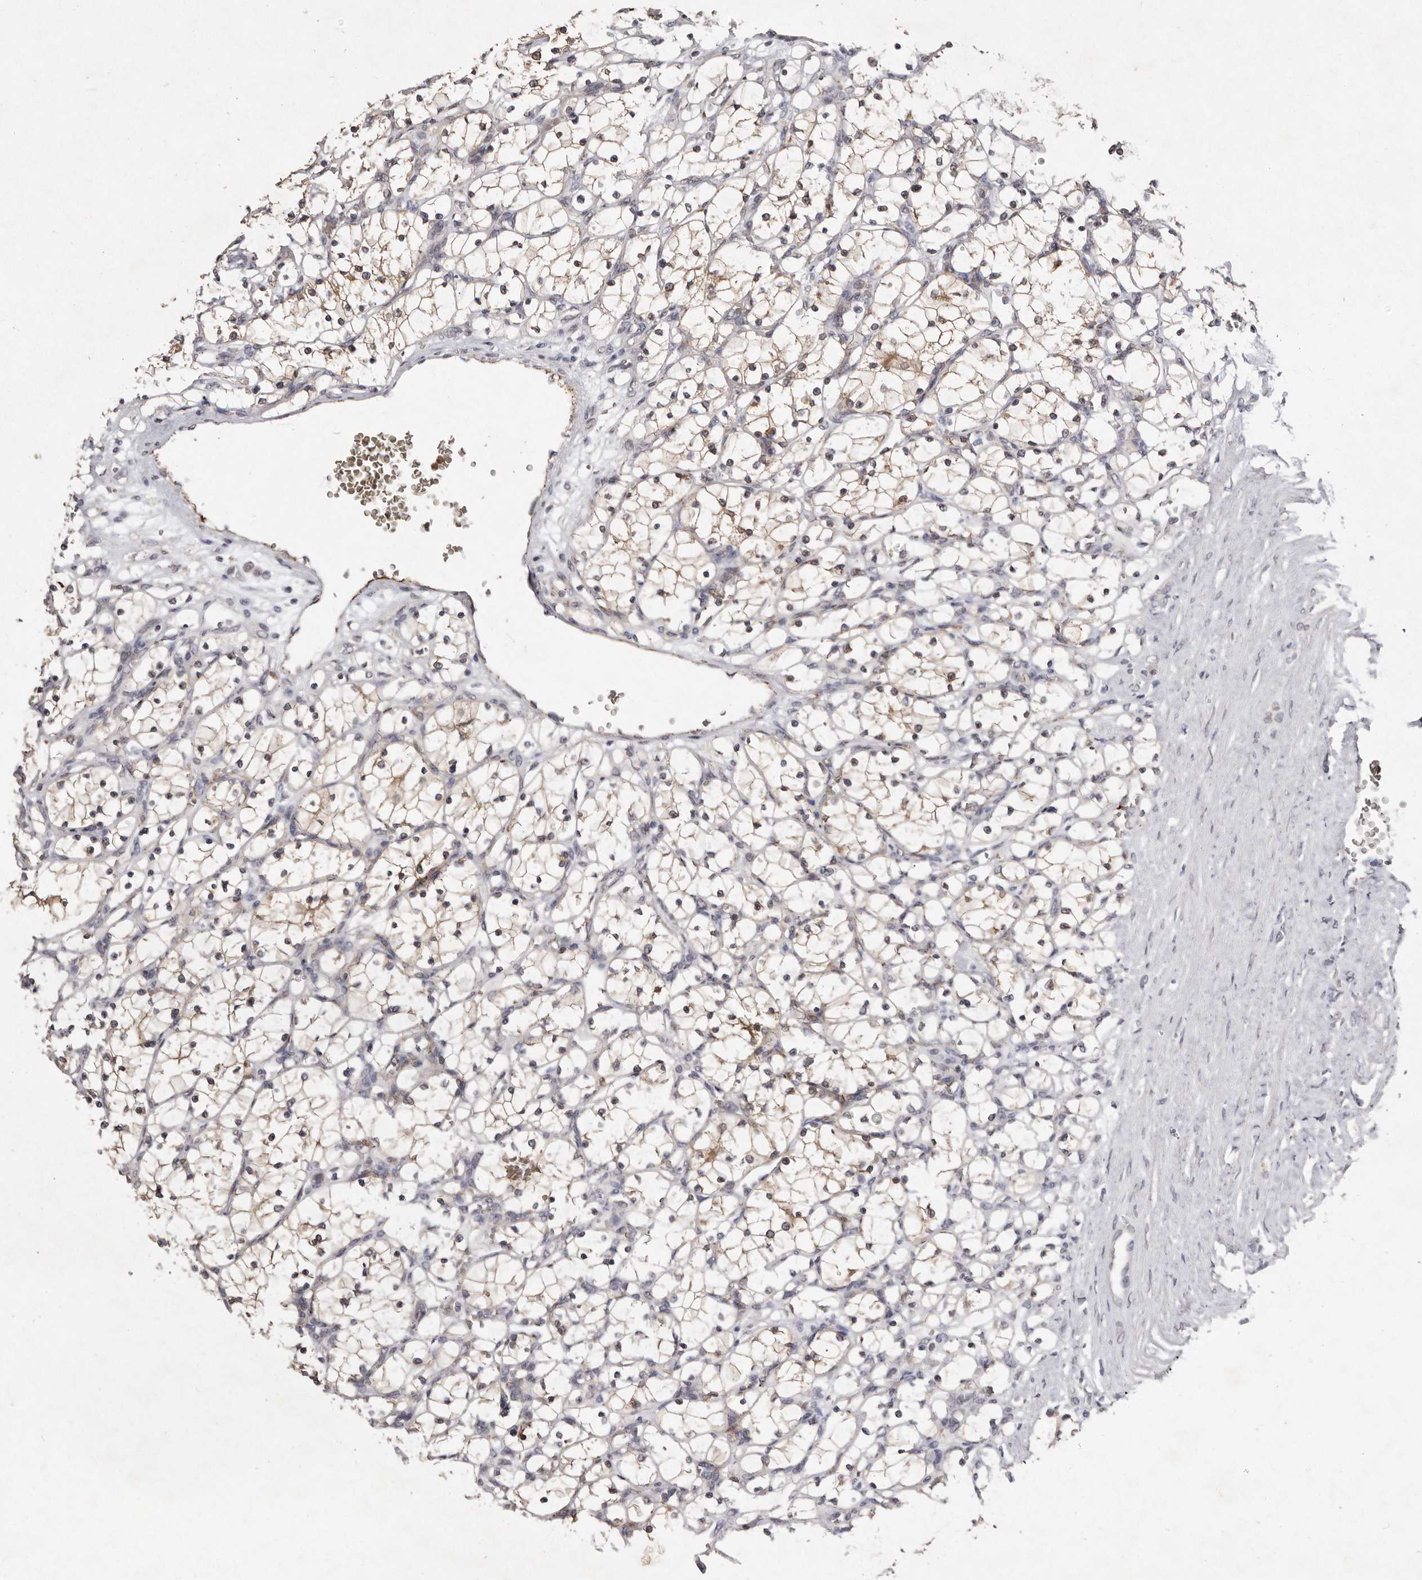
{"staining": {"intensity": "weak", "quantity": "<25%", "location": "cytoplasmic/membranous"}, "tissue": "renal cancer", "cell_type": "Tumor cells", "image_type": "cancer", "snomed": [{"axis": "morphology", "description": "Adenocarcinoma, NOS"}, {"axis": "topography", "description": "Kidney"}], "caption": "Protein analysis of renal adenocarcinoma displays no significant expression in tumor cells.", "gene": "SULT1E1", "patient": {"sex": "female", "age": 69}}